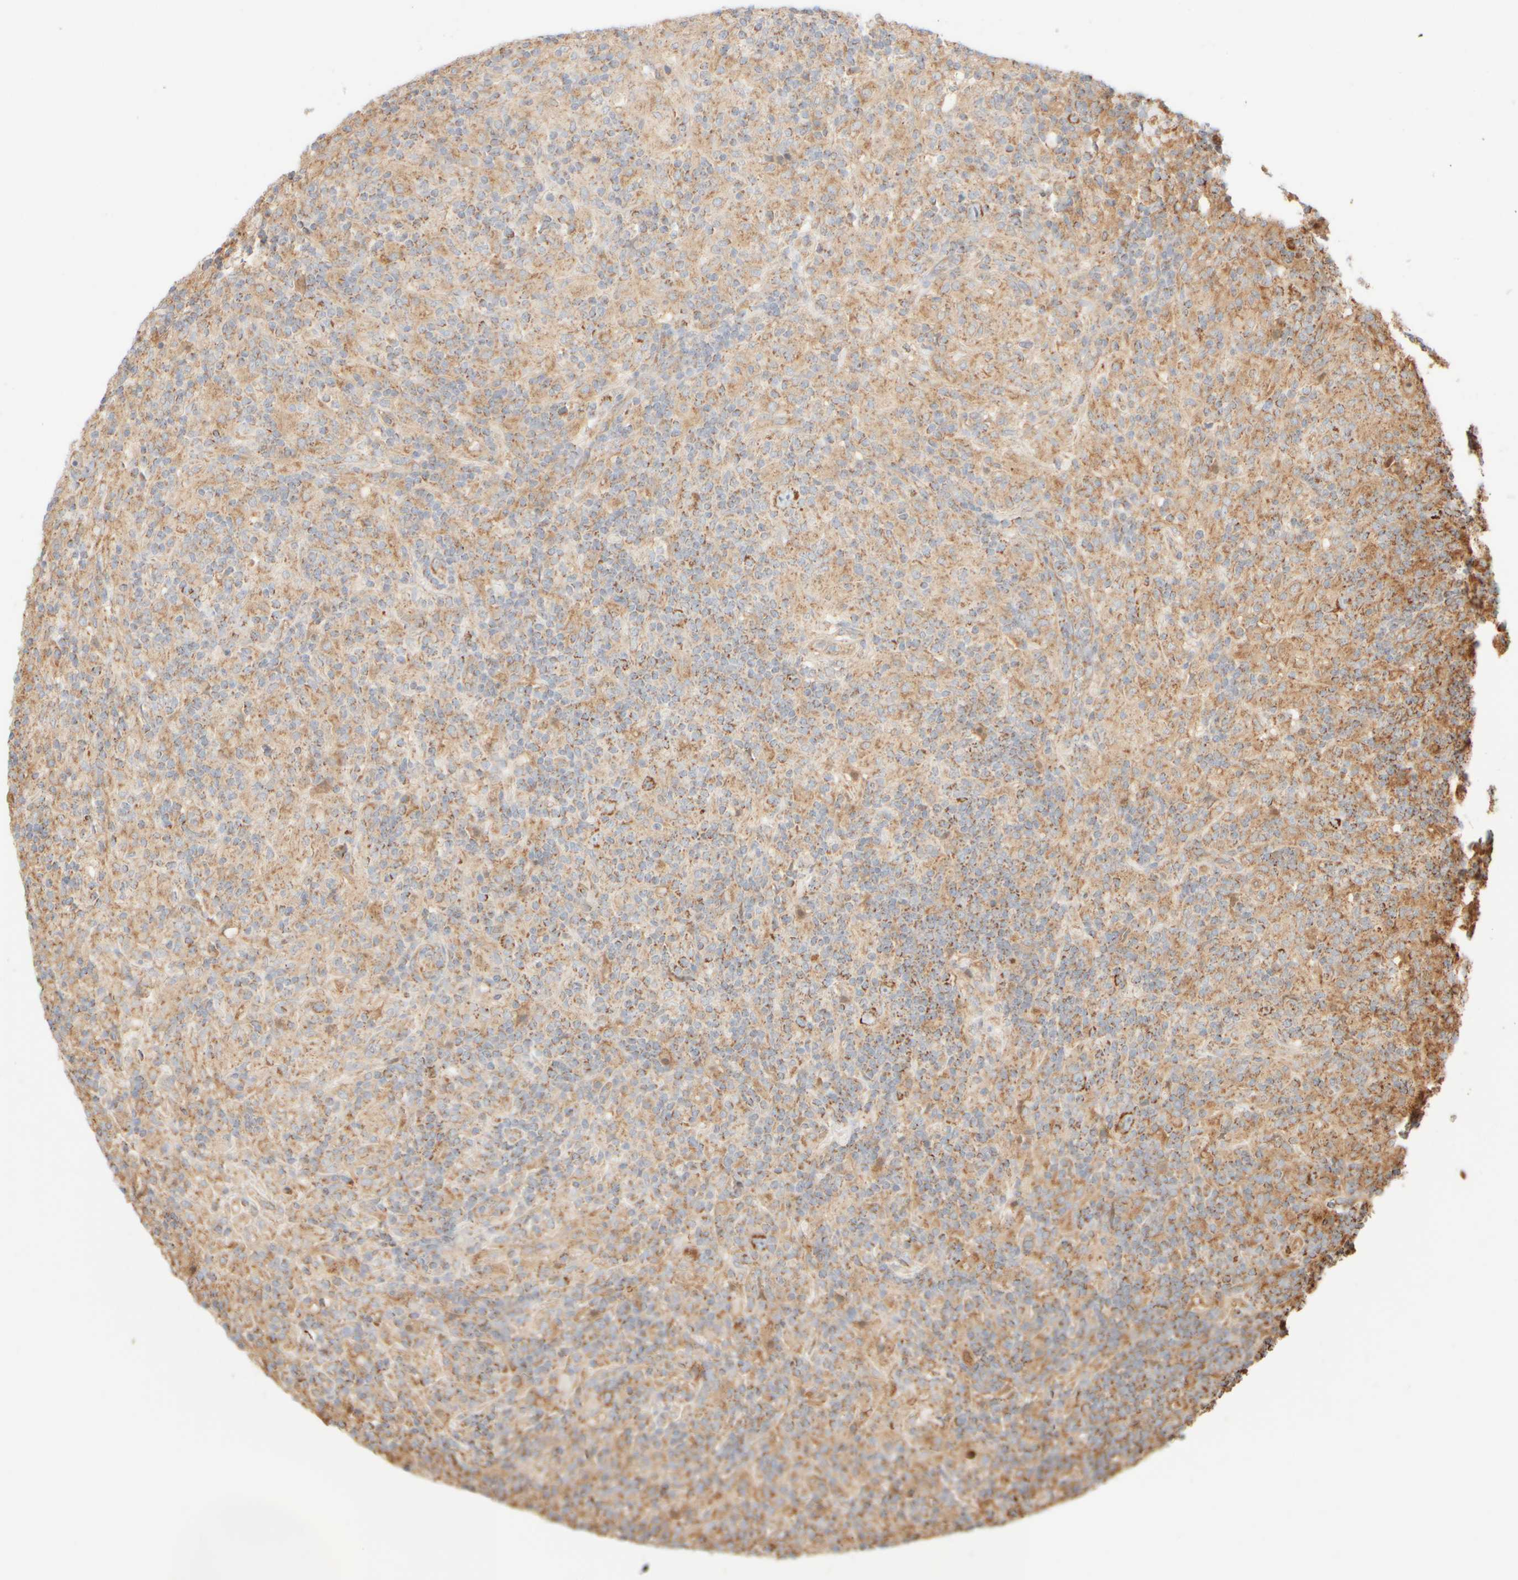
{"staining": {"intensity": "moderate", "quantity": ">75%", "location": "cytoplasmic/membranous"}, "tissue": "lymphoma", "cell_type": "Tumor cells", "image_type": "cancer", "snomed": [{"axis": "morphology", "description": "Hodgkin's disease, NOS"}, {"axis": "topography", "description": "Lymph node"}], "caption": "Lymphoma tissue shows moderate cytoplasmic/membranous expression in approximately >75% of tumor cells, visualized by immunohistochemistry.", "gene": "APBB2", "patient": {"sex": "male", "age": 70}}